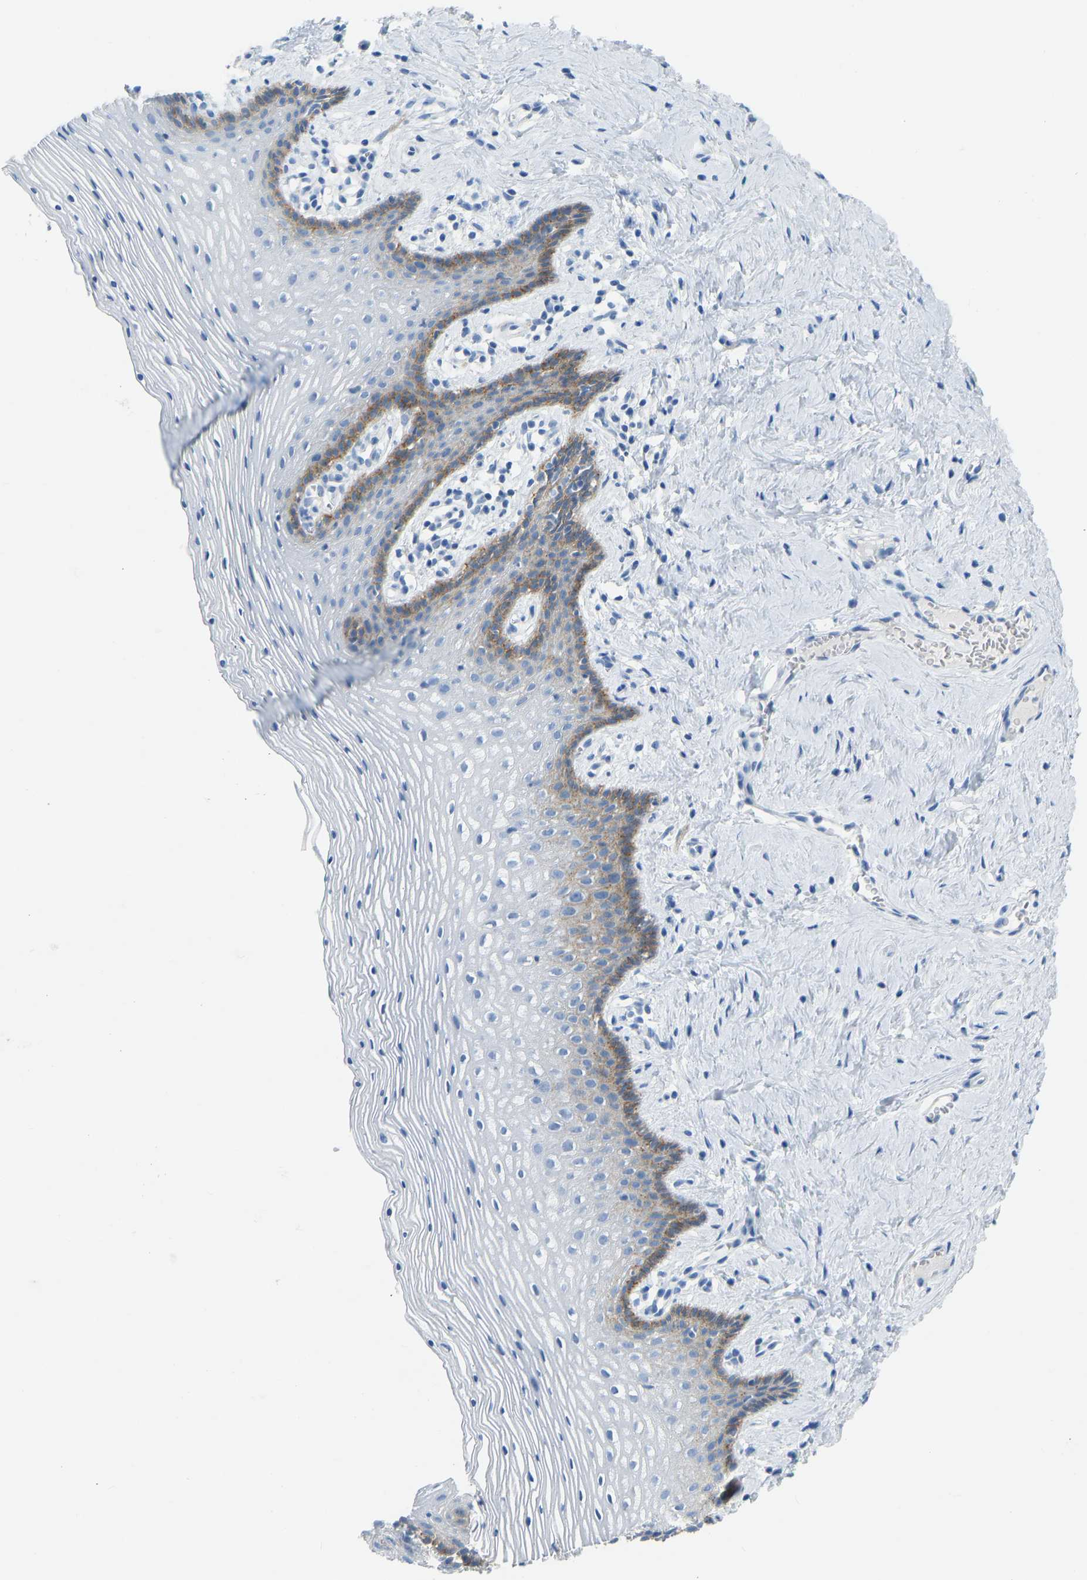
{"staining": {"intensity": "moderate", "quantity": "<25%", "location": "cytoplasmic/membranous"}, "tissue": "vagina", "cell_type": "Squamous epithelial cells", "image_type": "normal", "snomed": [{"axis": "morphology", "description": "Normal tissue, NOS"}, {"axis": "topography", "description": "Vagina"}], "caption": "Protein staining of normal vagina reveals moderate cytoplasmic/membranous positivity in approximately <25% of squamous epithelial cells.", "gene": "ATP1A1", "patient": {"sex": "female", "age": 32}}